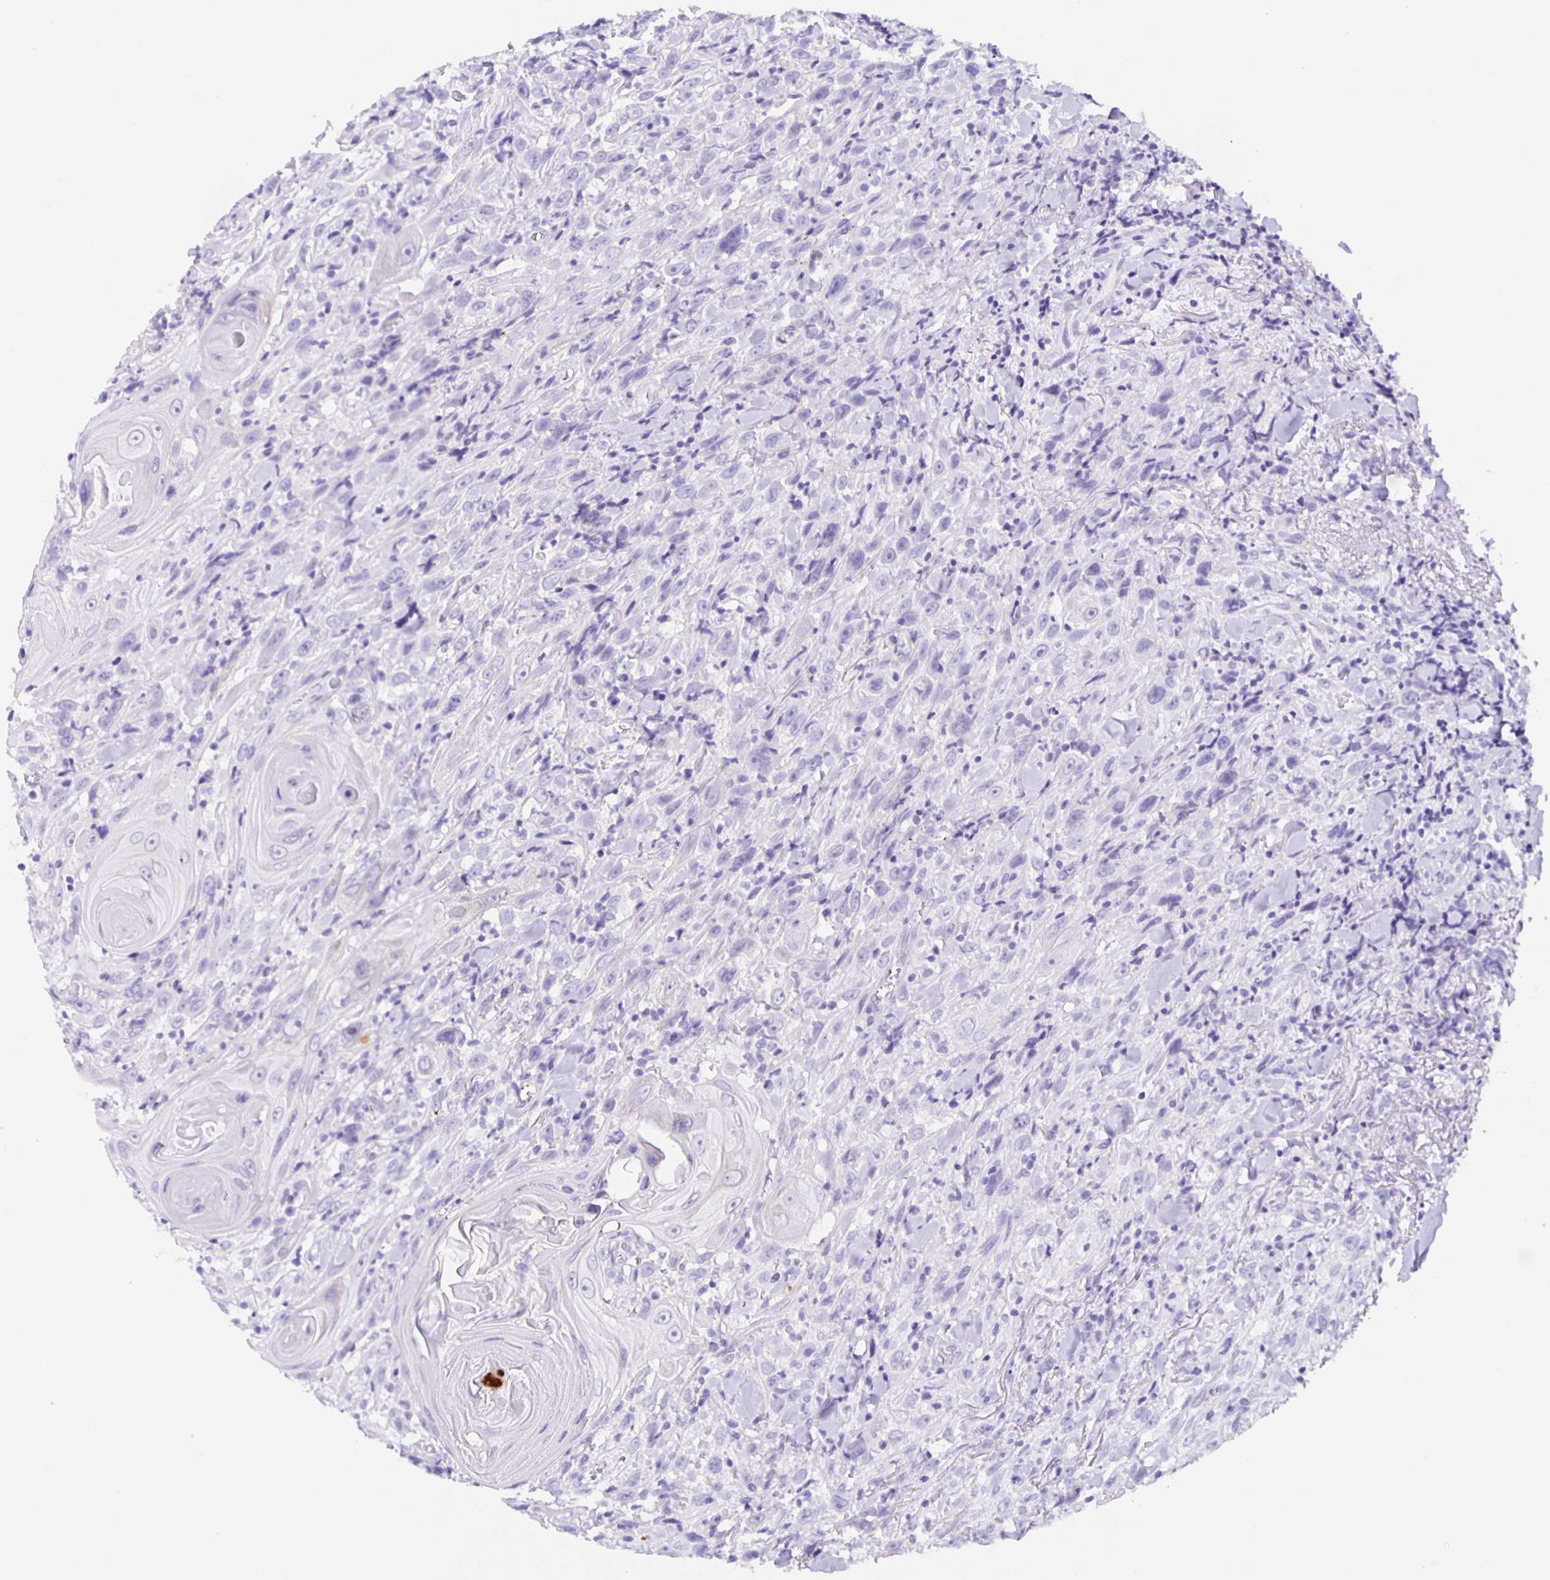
{"staining": {"intensity": "negative", "quantity": "none", "location": "none"}, "tissue": "head and neck cancer", "cell_type": "Tumor cells", "image_type": "cancer", "snomed": [{"axis": "morphology", "description": "Squamous cell carcinoma, NOS"}, {"axis": "topography", "description": "Head-Neck"}], "caption": "Head and neck squamous cell carcinoma stained for a protein using IHC exhibits no staining tumor cells.", "gene": "AQP6", "patient": {"sex": "female", "age": 95}}